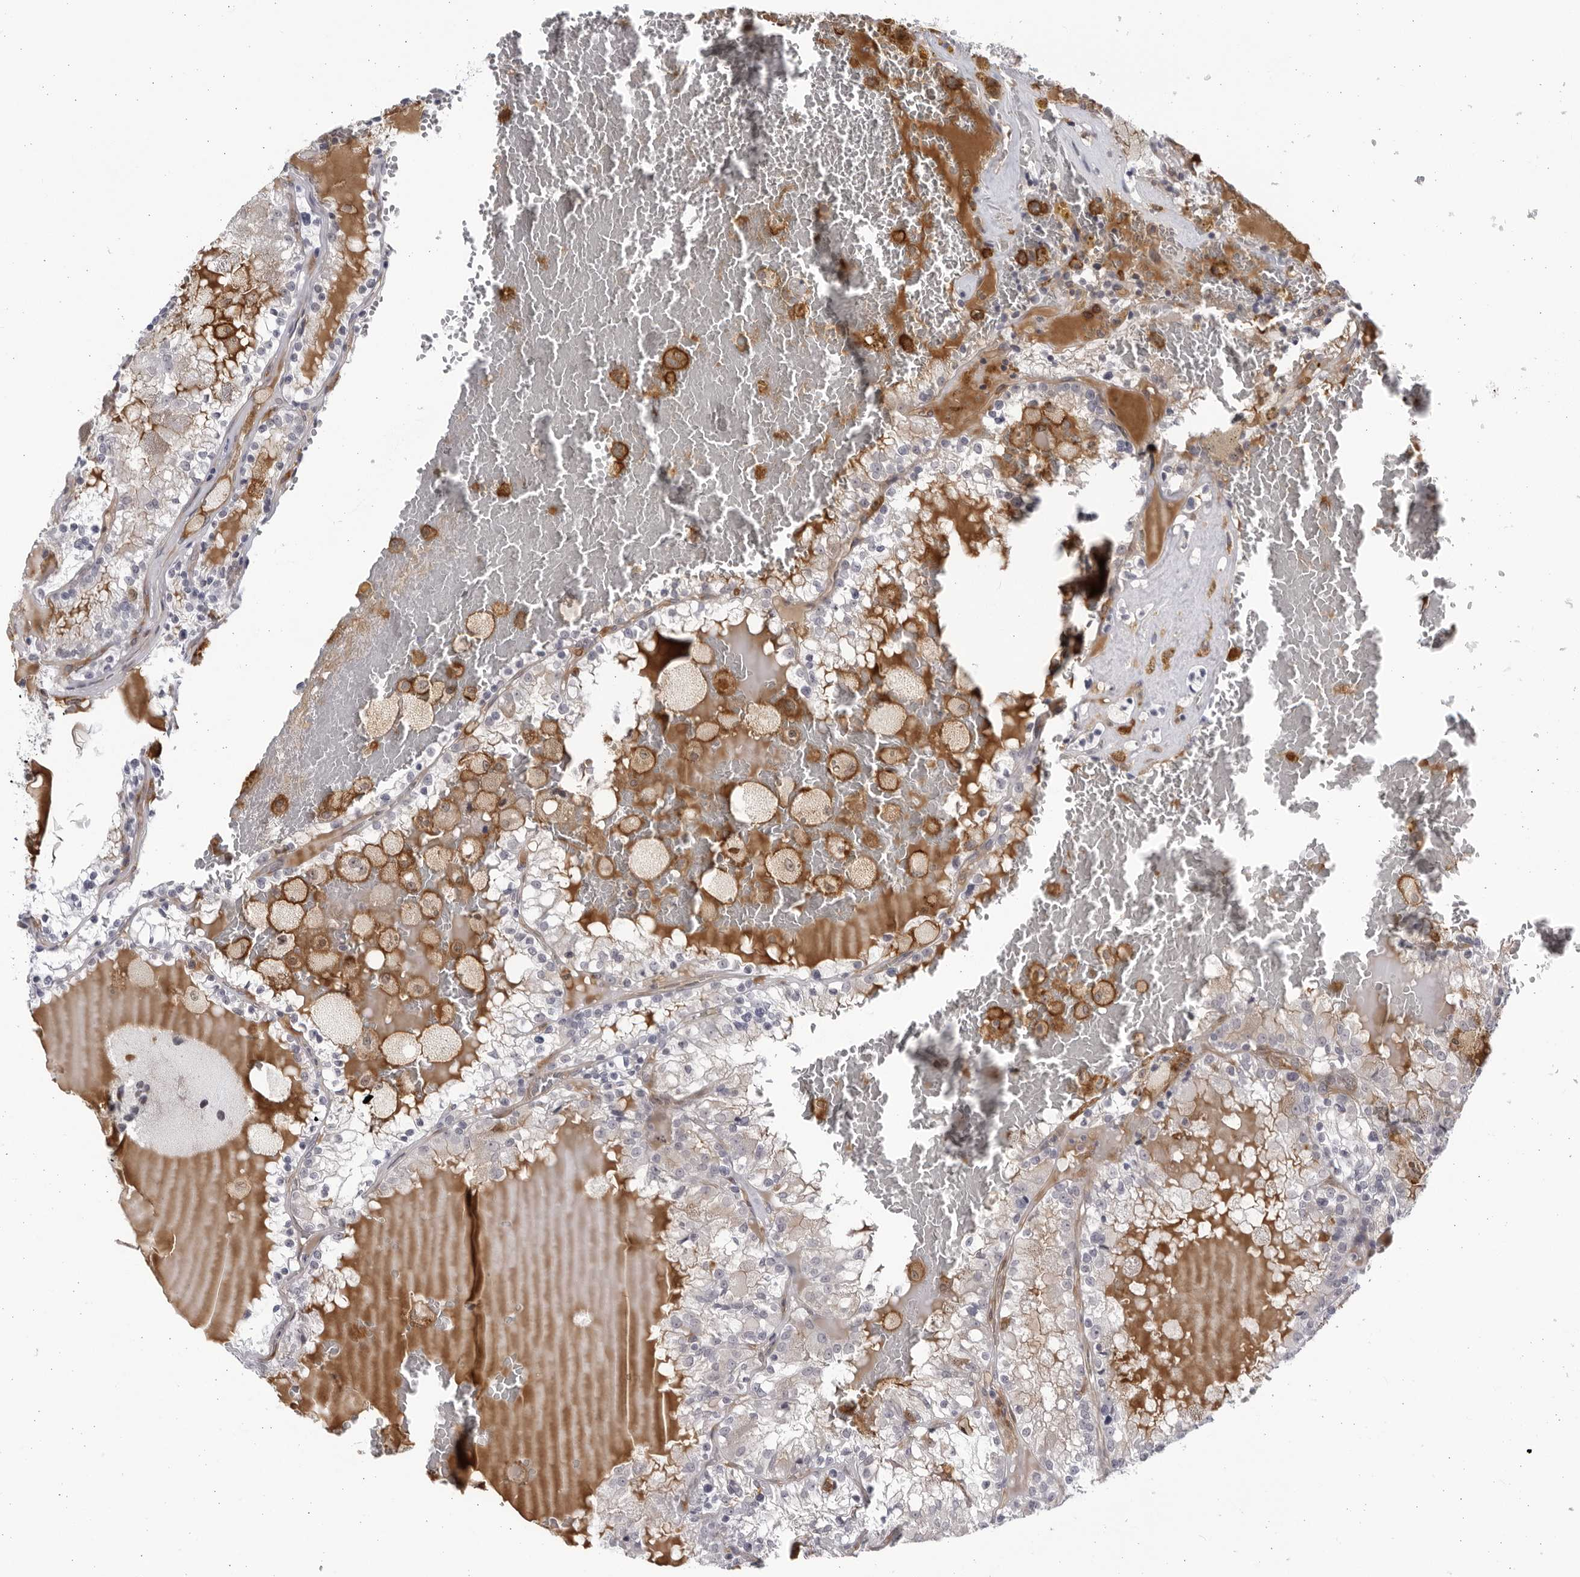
{"staining": {"intensity": "negative", "quantity": "none", "location": "none"}, "tissue": "renal cancer", "cell_type": "Tumor cells", "image_type": "cancer", "snomed": [{"axis": "morphology", "description": "Adenocarcinoma, NOS"}, {"axis": "topography", "description": "Kidney"}], "caption": "IHC micrograph of neoplastic tissue: human renal cancer stained with DAB (3,3'-diaminobenzidine) reveals no significant protein staining in tumor cells.", "gene": "BMP2K", "patient": {"sex": "female", "age": 56}}